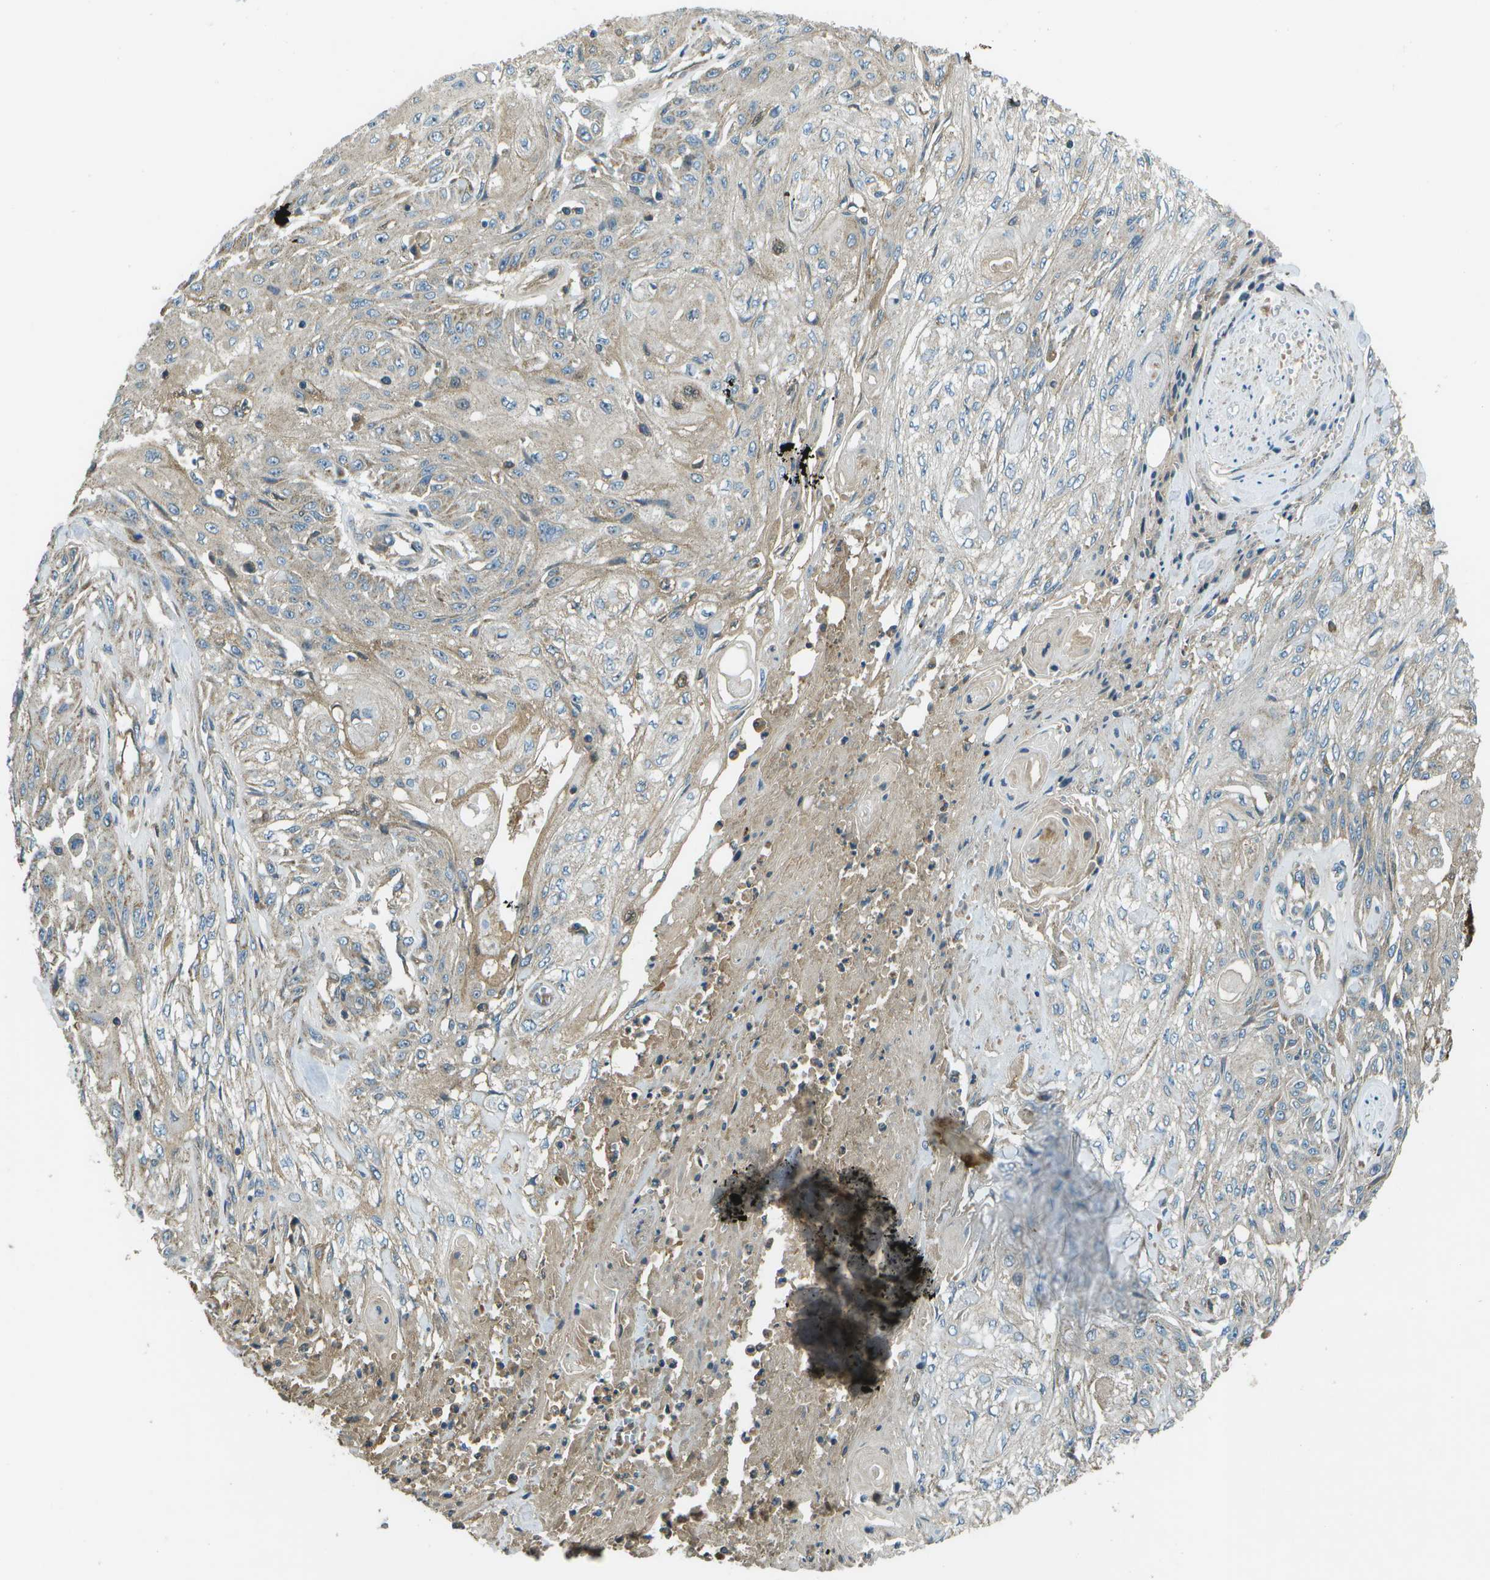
{"staining": {"intensity": "weak", "quantity": "<25%", "location": "cytoplasmic/membranous"}, "tissue": "skin cancer", "cell_type": "Tumor cells", "image_type": "cancer", "snomed": [{"axis": "morphology", "description": "Squamous cell carcinoma, NOS"}, {"axis": "morphology", "description": "Squamous cell carcinoma, metastatic, NOS"}, {"axis": "topography", "description": "Skin"}, {"axis": "topography", "description": "Lymph node"}], "caption": "Immunohistochemical staining of squamous cell carcinoma (skin) displays no significant staining in tumor cells.", "gene": "PXYLP1", "patient": {"sex": "male", "age": 75}}